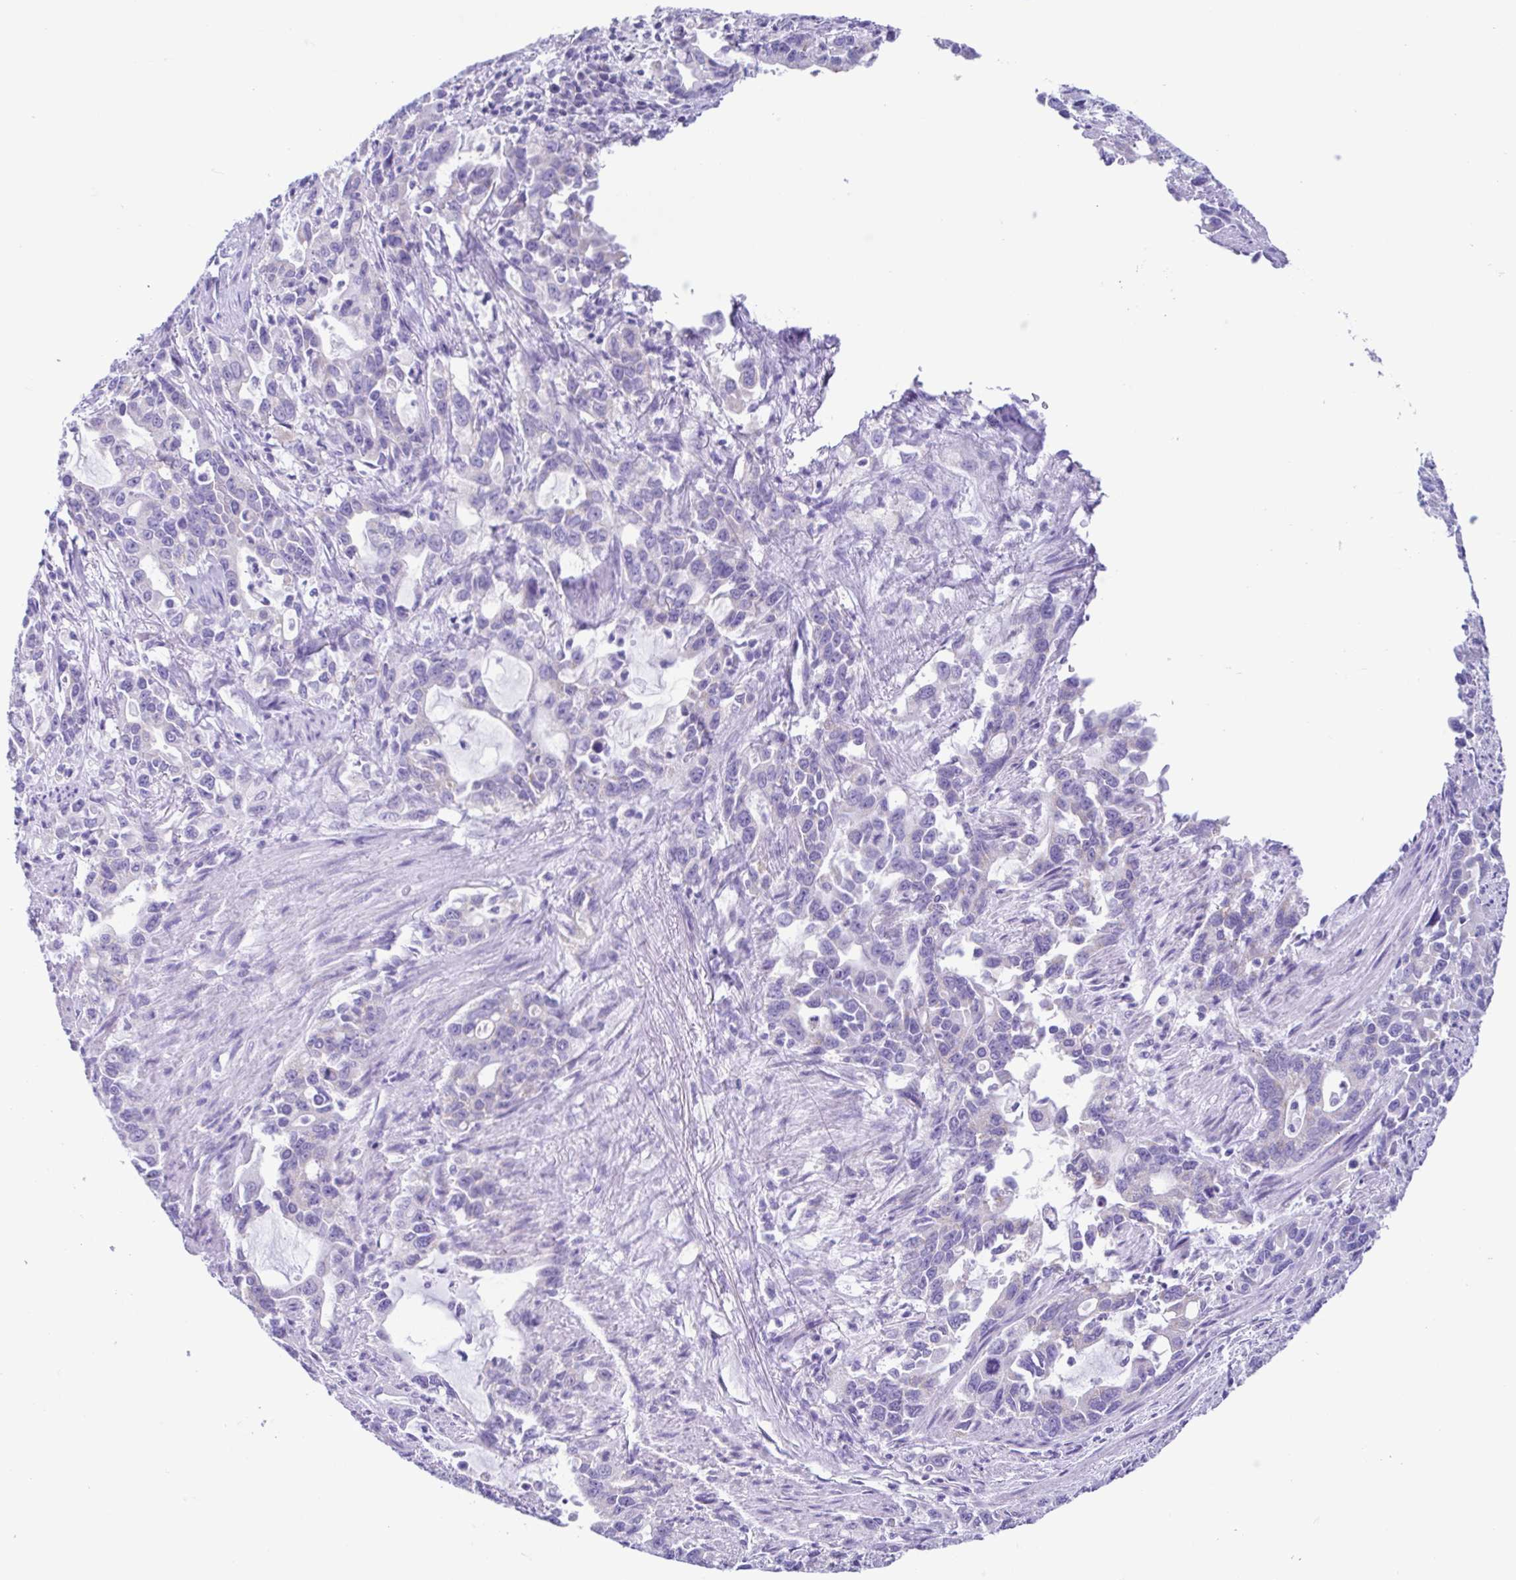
{"staining": {"intensity": "negative", "quantity": "none", "location": "none"}, "tissue": "stomach cancer", "cell_type": "Tumor cells", "image_type": "cancer", "snomed": [{"axis": "morphology", "description": "Adenocarcinoma, NOS"}, {"axis": "topography", "description": "Stomach, upper"}], "caption": "A photomicrograph of stomach cancer stained for a protein demonstrates no brown staining in tumor cells.", "gene": "ACTRT3", "patient": {"sex": "male", "age": 85}}